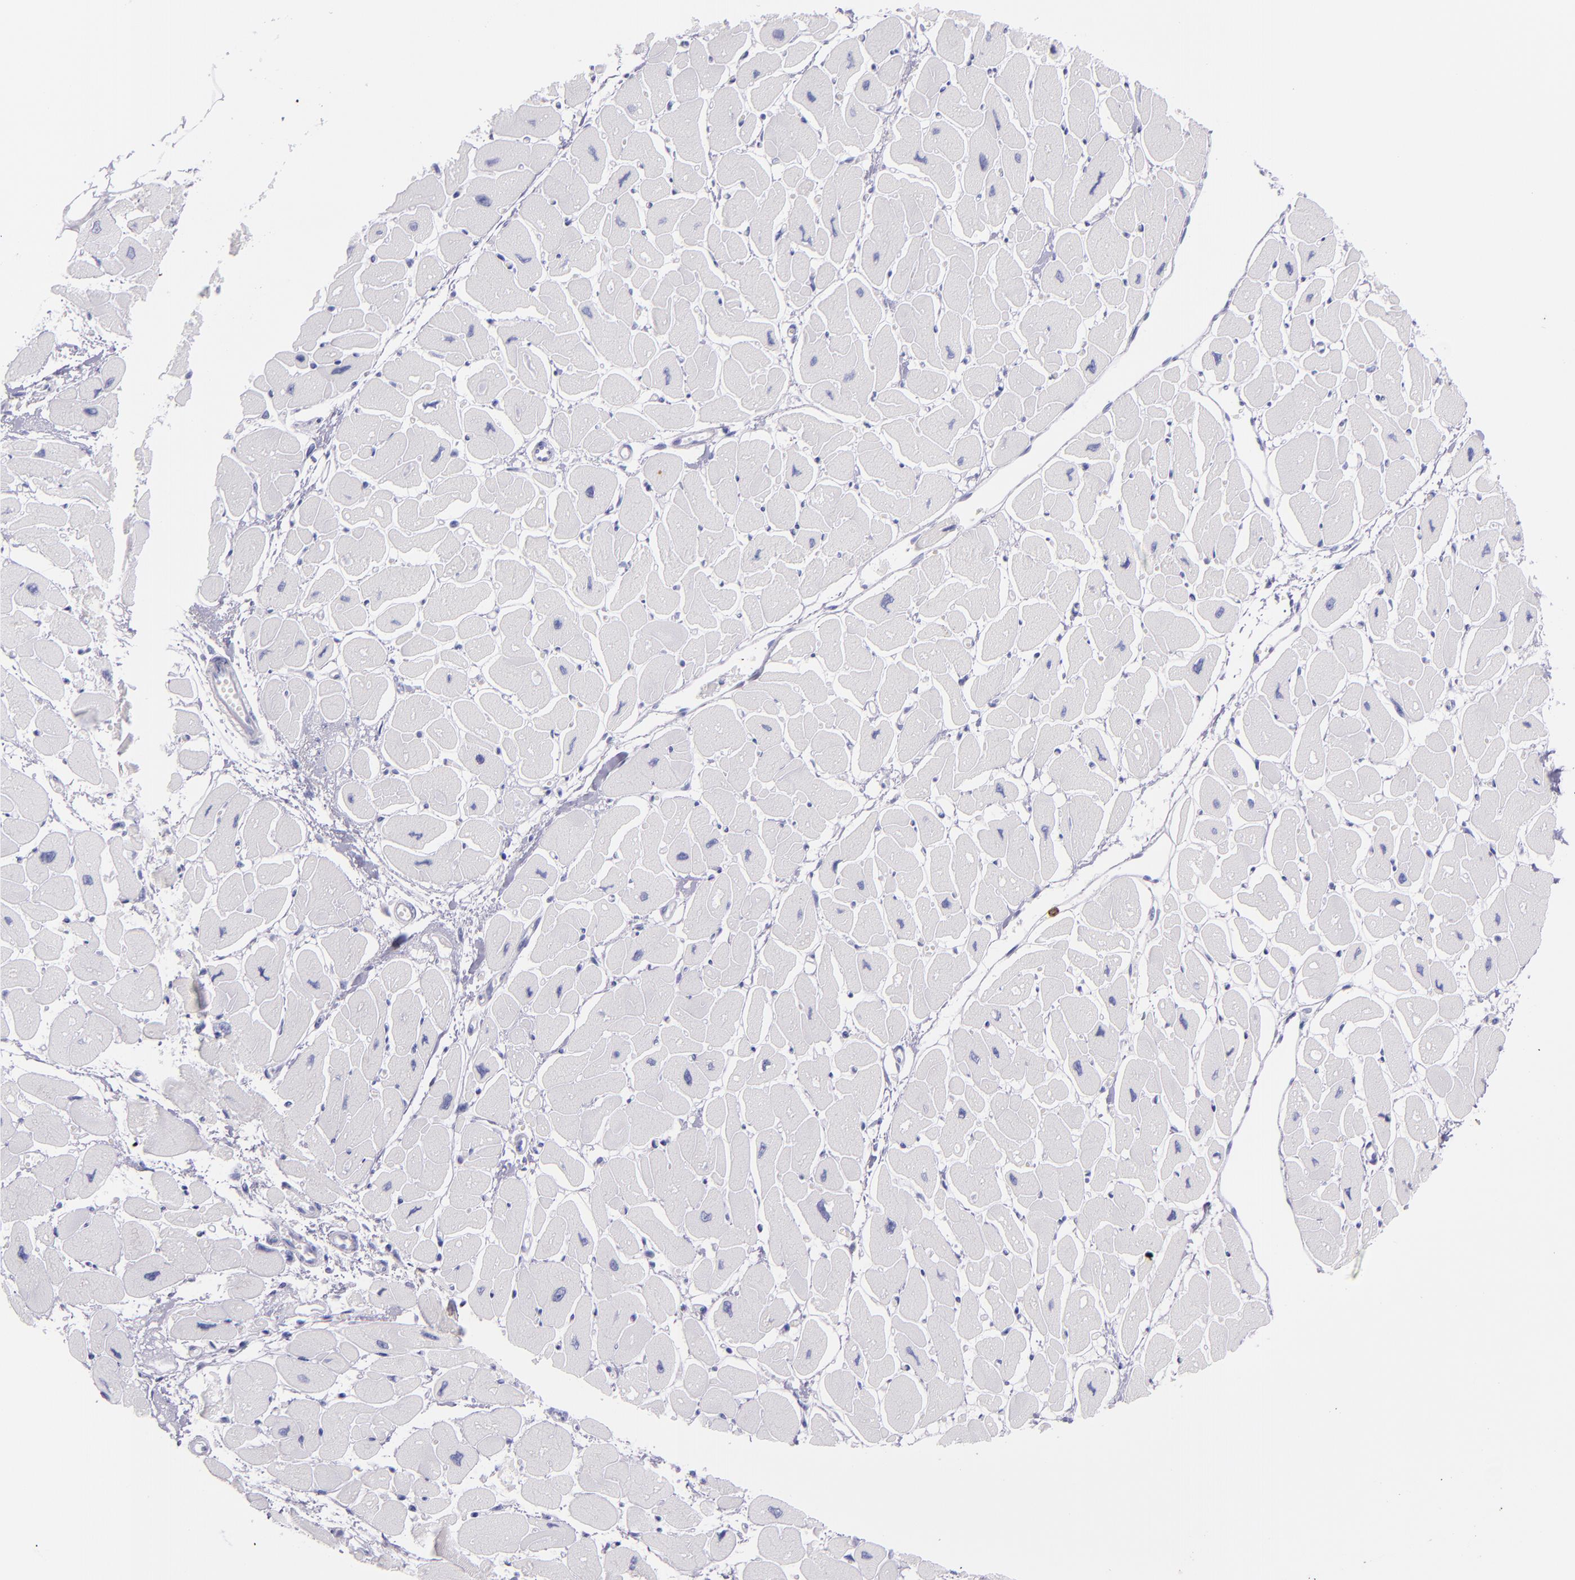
{"staining": {"intensity": "negative", "quantity": "none", "location": "none"}, "tissue": "heart muscle", "cell_type": "Cardiomyocytes", "image_type": "normal", "snomed": [{"axis": "morphology", "description": "Normal tissue, NOS"}, {"axis": "topography", "description": "Heart"}], "caption": "IHC of benign heart muscle exhibits no staining in cardiomyocytes. (Brightfield microscopy of DAB immunohistochemistry at high magnification).", "gene": "SFTPB", "patient": {"sex": "female", "age": 54}}